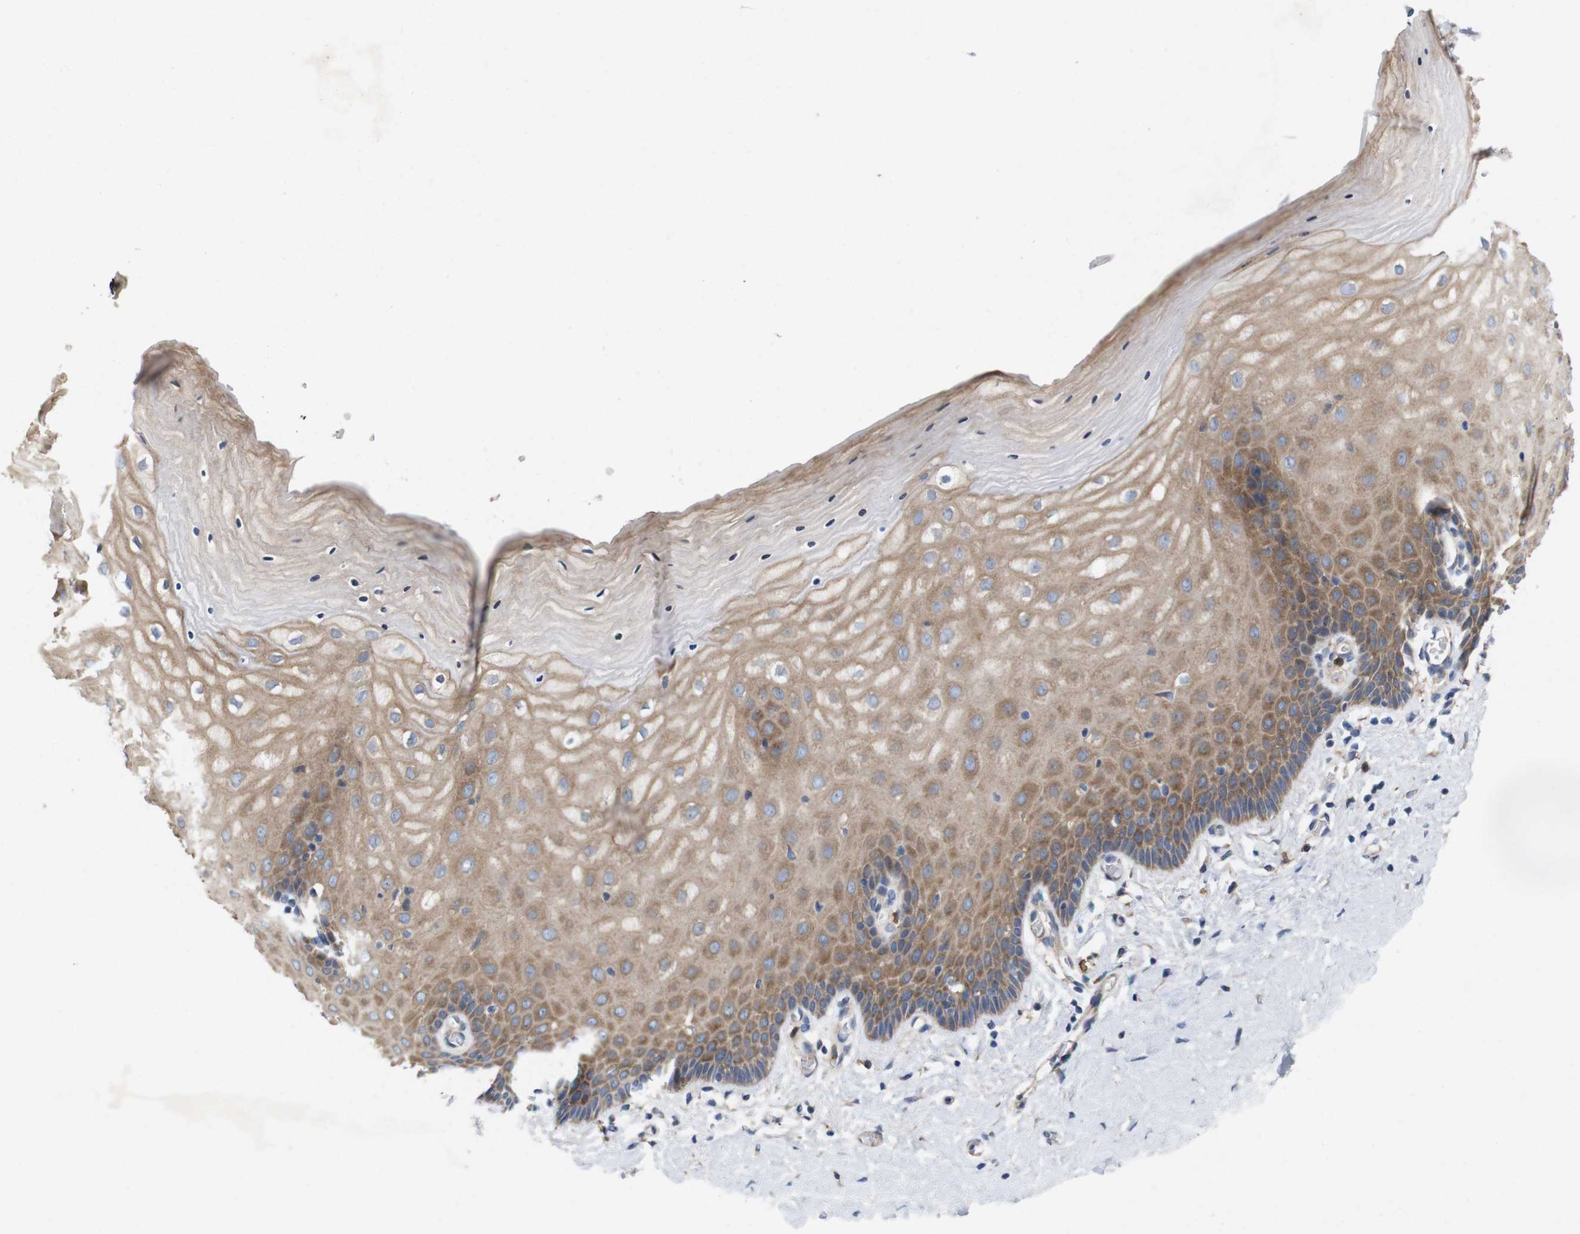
{"staining": {"intensity": "moderate", "quantity": ">75%", "location": "cytoplasmic/membranous"}, "tissue": "cervix", "cell_type": "Glandular cells", "image_type": "normal", "snomed": [{"axis": "morphology", "description": "Normal tissue, NOS"}, {"axis": "topography", "description": "Cervix"}], "caption": "Immunohistochemistry micrograph of benign cervix: cervix stained using immunohistochemistry (IHC) demonstrates medium levels of moderate protein expression localized specifically in the cytoplasmic/membranous of glandular cells, appearing as a cytoplasmic/membranous brown color.", "gene": "SIGLEC8", "patient": {"sex": "female", "age": 55}}